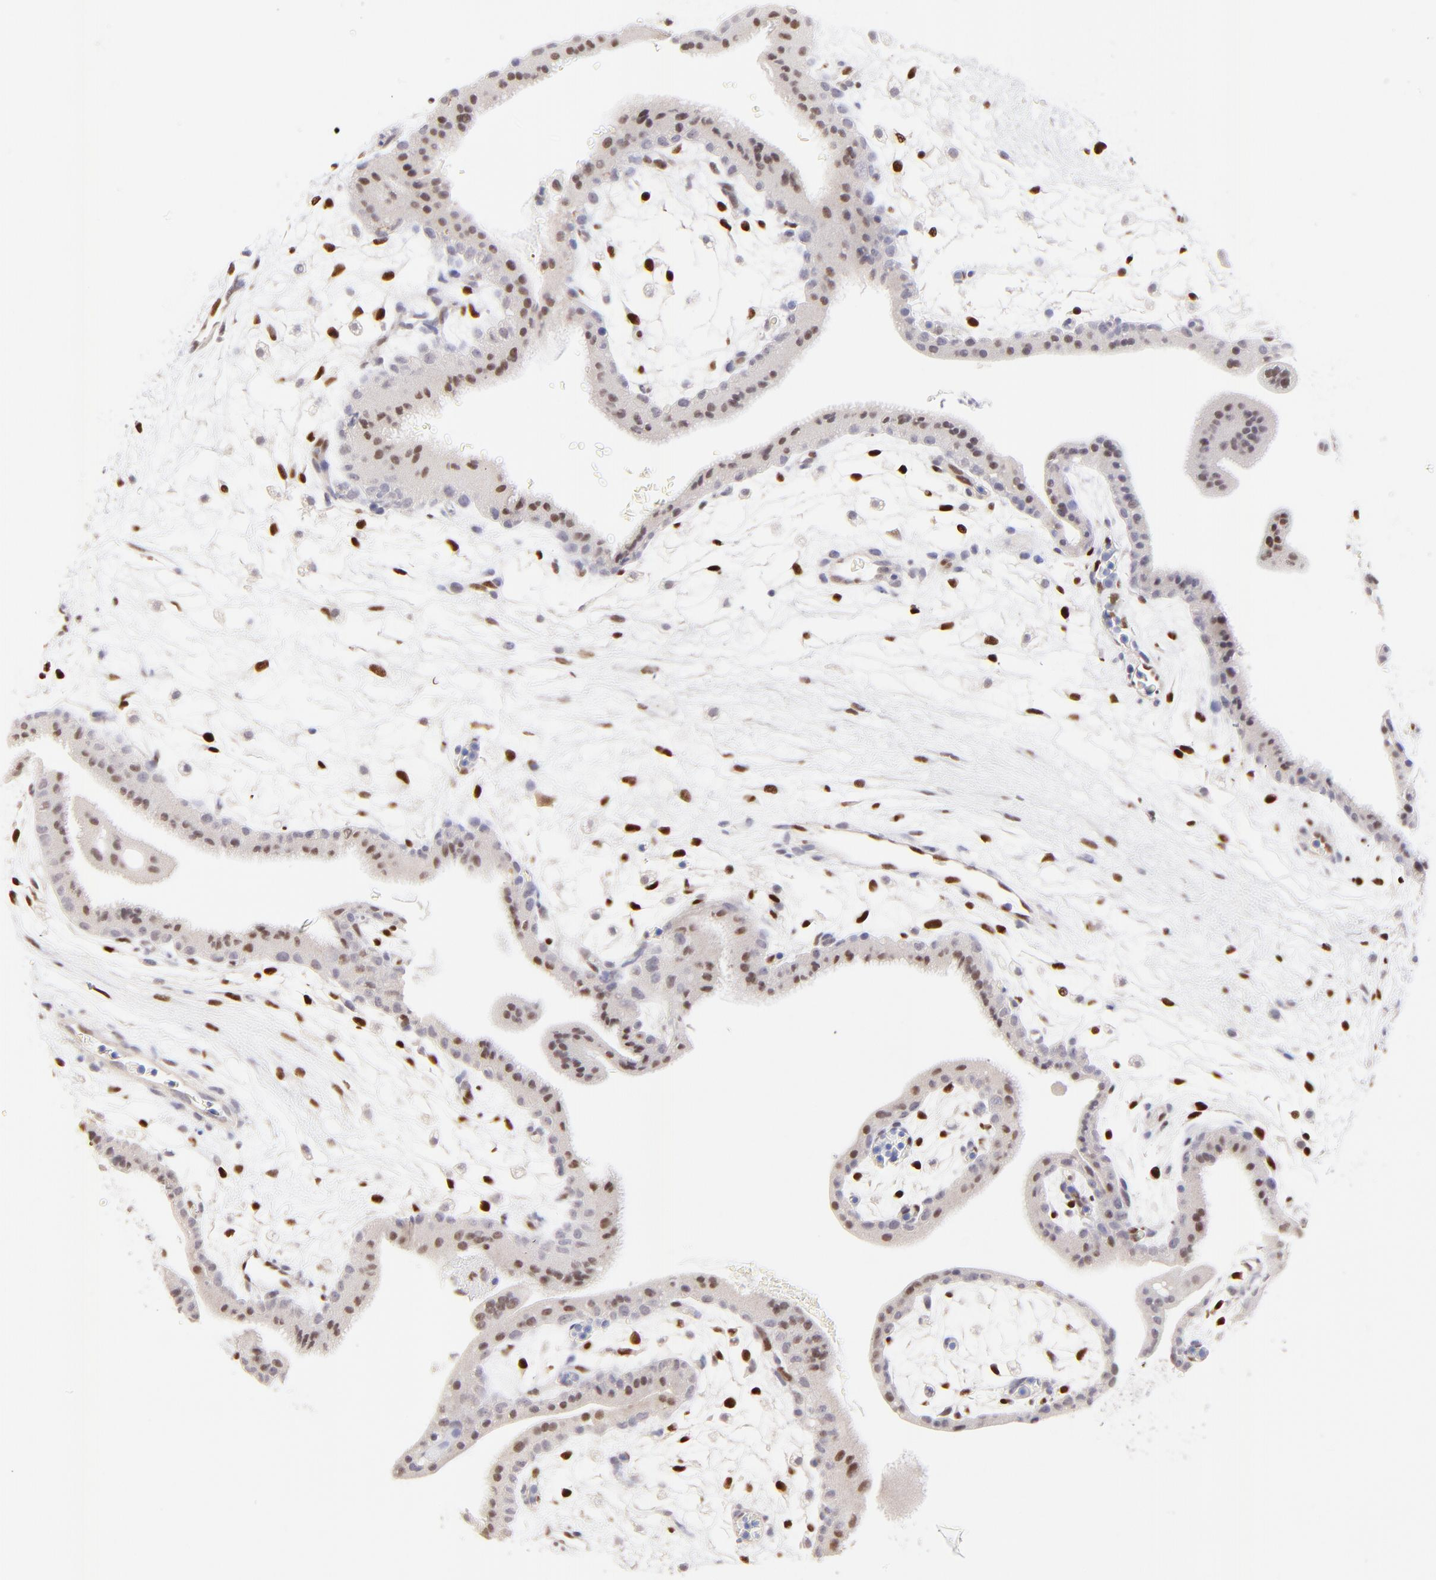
{"staining": {"intensity": "moderate", "quantity": "25%-75%", "location": "nuclear"}, "tissue": "placenta", "cell_type": "Trophoblastic cells", "image_type": "normal", "snomed": [{"axis": "morphology", "description": "Normal tissue, NOS"}, {"axis": "topography", "description": "Placenta"}], "caption": "This image demonstrates immunohistochemistry (IHC) staining of benign placenta, with medium moderate nuclear positivity in approximately 25%-75% of trophoblastic cells.", "gene": "KLF4", "patient": {"sex": "female", "age": 35}}